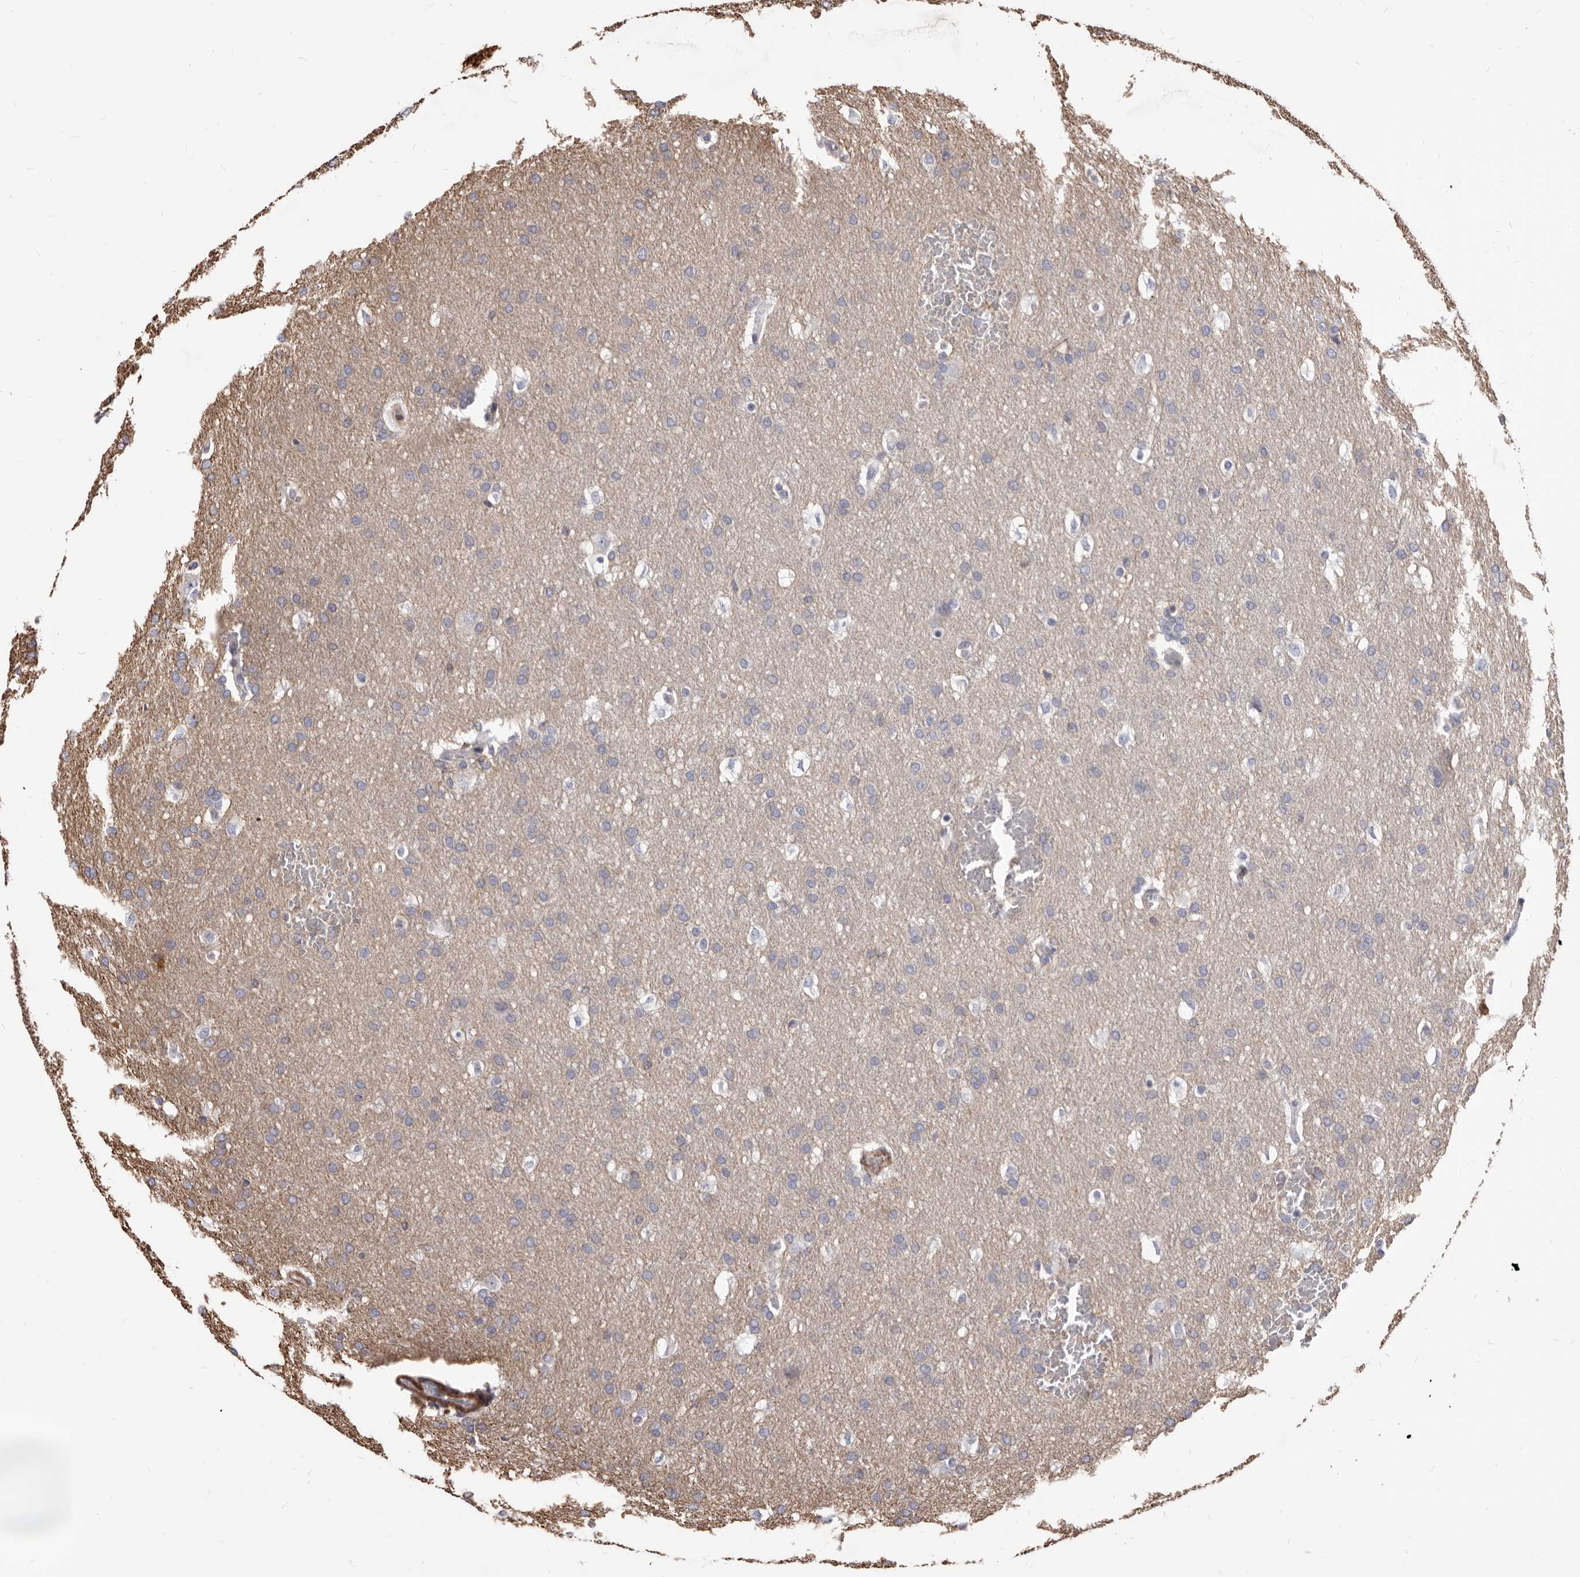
{"staining": {"intensity": "negative", "quantity": "none", "location": "none"}, "tissue": "glioma", "cell_type": "Tumor cells", "image_type": "cancer", "snomed": [{"axis": "morphology", "description": "Glioma, malignant, Low grade"}, {"axis": "topography", "description": "Brain"}], "caption": "Protein analysis of glioma demonstrates no significant staining in tumor cells.", "gene": "NIBAN1", "patient": {"sex": "female", "age": 37}}